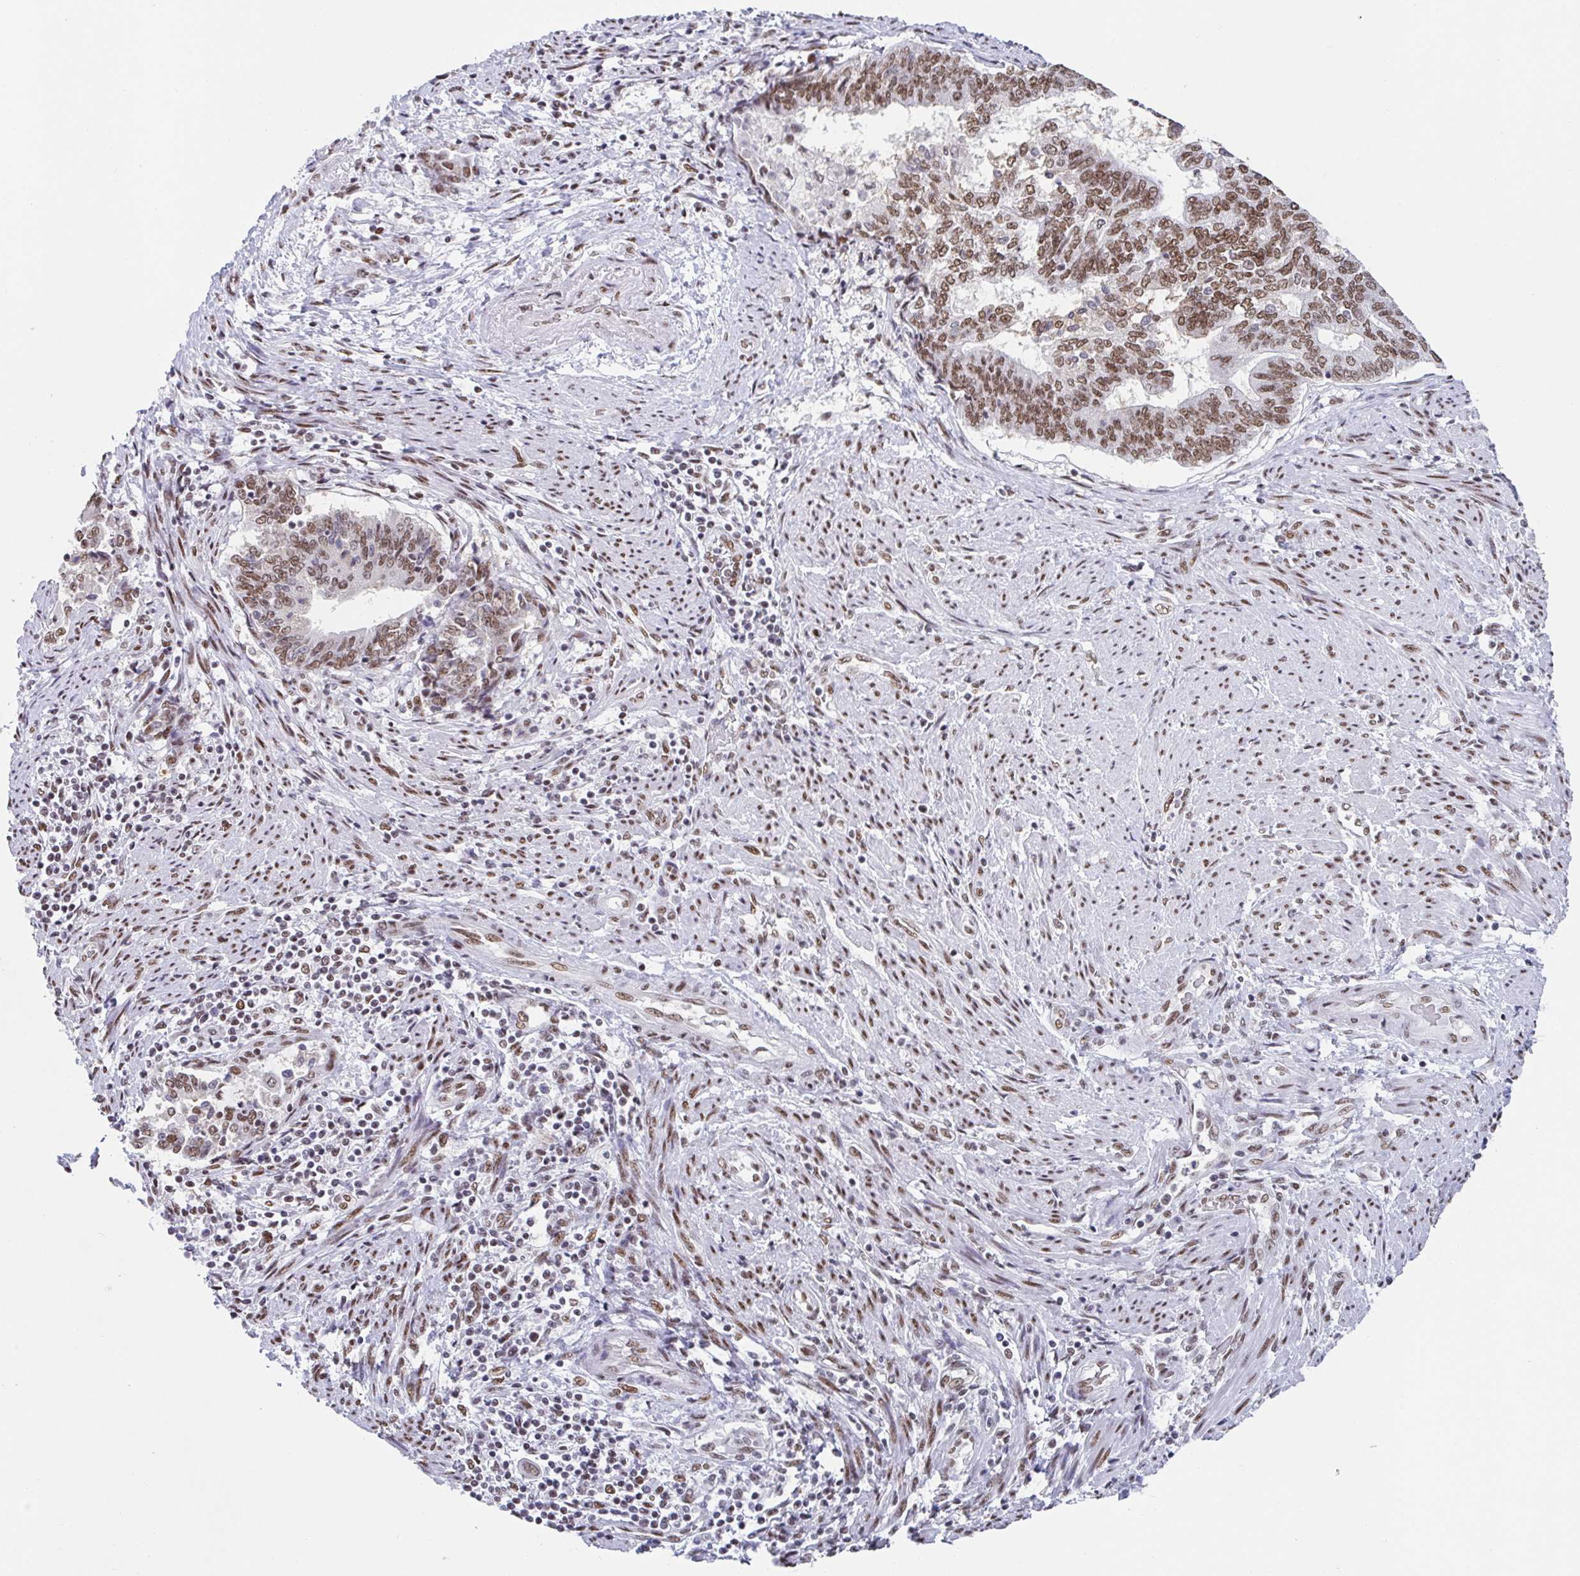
{"staining": {"intensity": "moderate", "quantity": ">75%", "location": "nuclear"}, "tissue": "endometrial cancer", "cell_type": "Tumor cells", "image_type": "cancer", "snomed": [{"axis": "morphology", "description": "Adenocarcinoma, NOS"}, {"axis": "topography", "description": "Endometrium"}], "caption": "Immunohistochemistry (IHC) histopathology image of endometrial adenocarcinoma stained for a protein (brown), which reveals medium levels of moderate nuclear expression in approximately >75% of tumor cells.", "gene": "SLC7A10", "patient": {"sex": "female", "age": 65}}